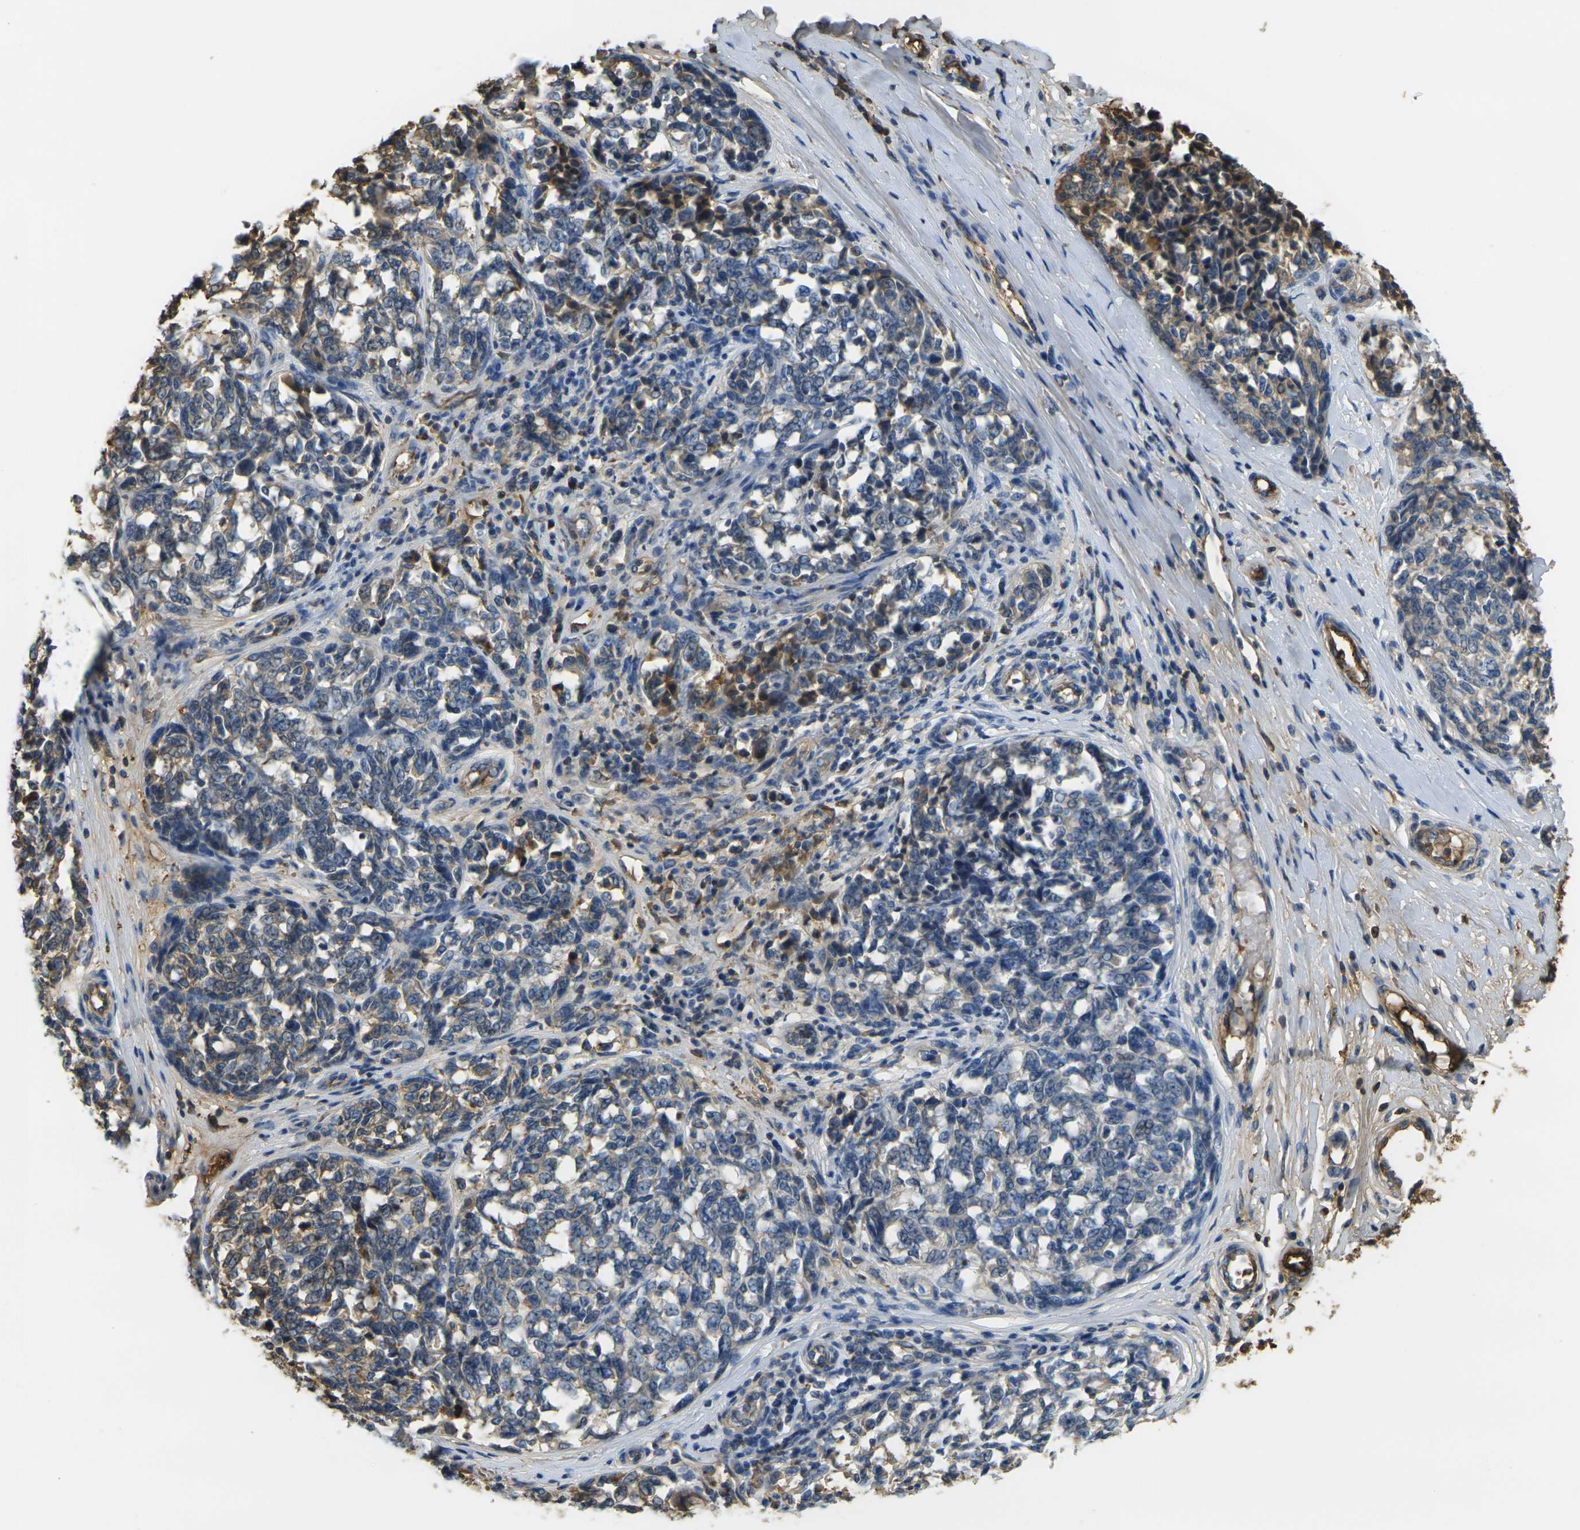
{"staining": {"intensity": "moderate", "quantity": "<25%", "location": "cytoplasmic/membranous"}, "tissue": "melanoma", "cell_type": "Tumor cells", "image_type": "cancer", "snomed": [{"axis": "morphology", "description": "Malignant melanoma, NOS"}, {"axis": "topography", "description": "Skin"}], "caption": "Immunohistochemistry (IHC) micrograph of melanoma stained for a protein (brown), which demonstrates low levels of moderate cytoplasmic/membranous positivity in approximately <25% of tumor cells.", "gene": "PLCD1", "patient": {"sex": "female", "age": 64}}